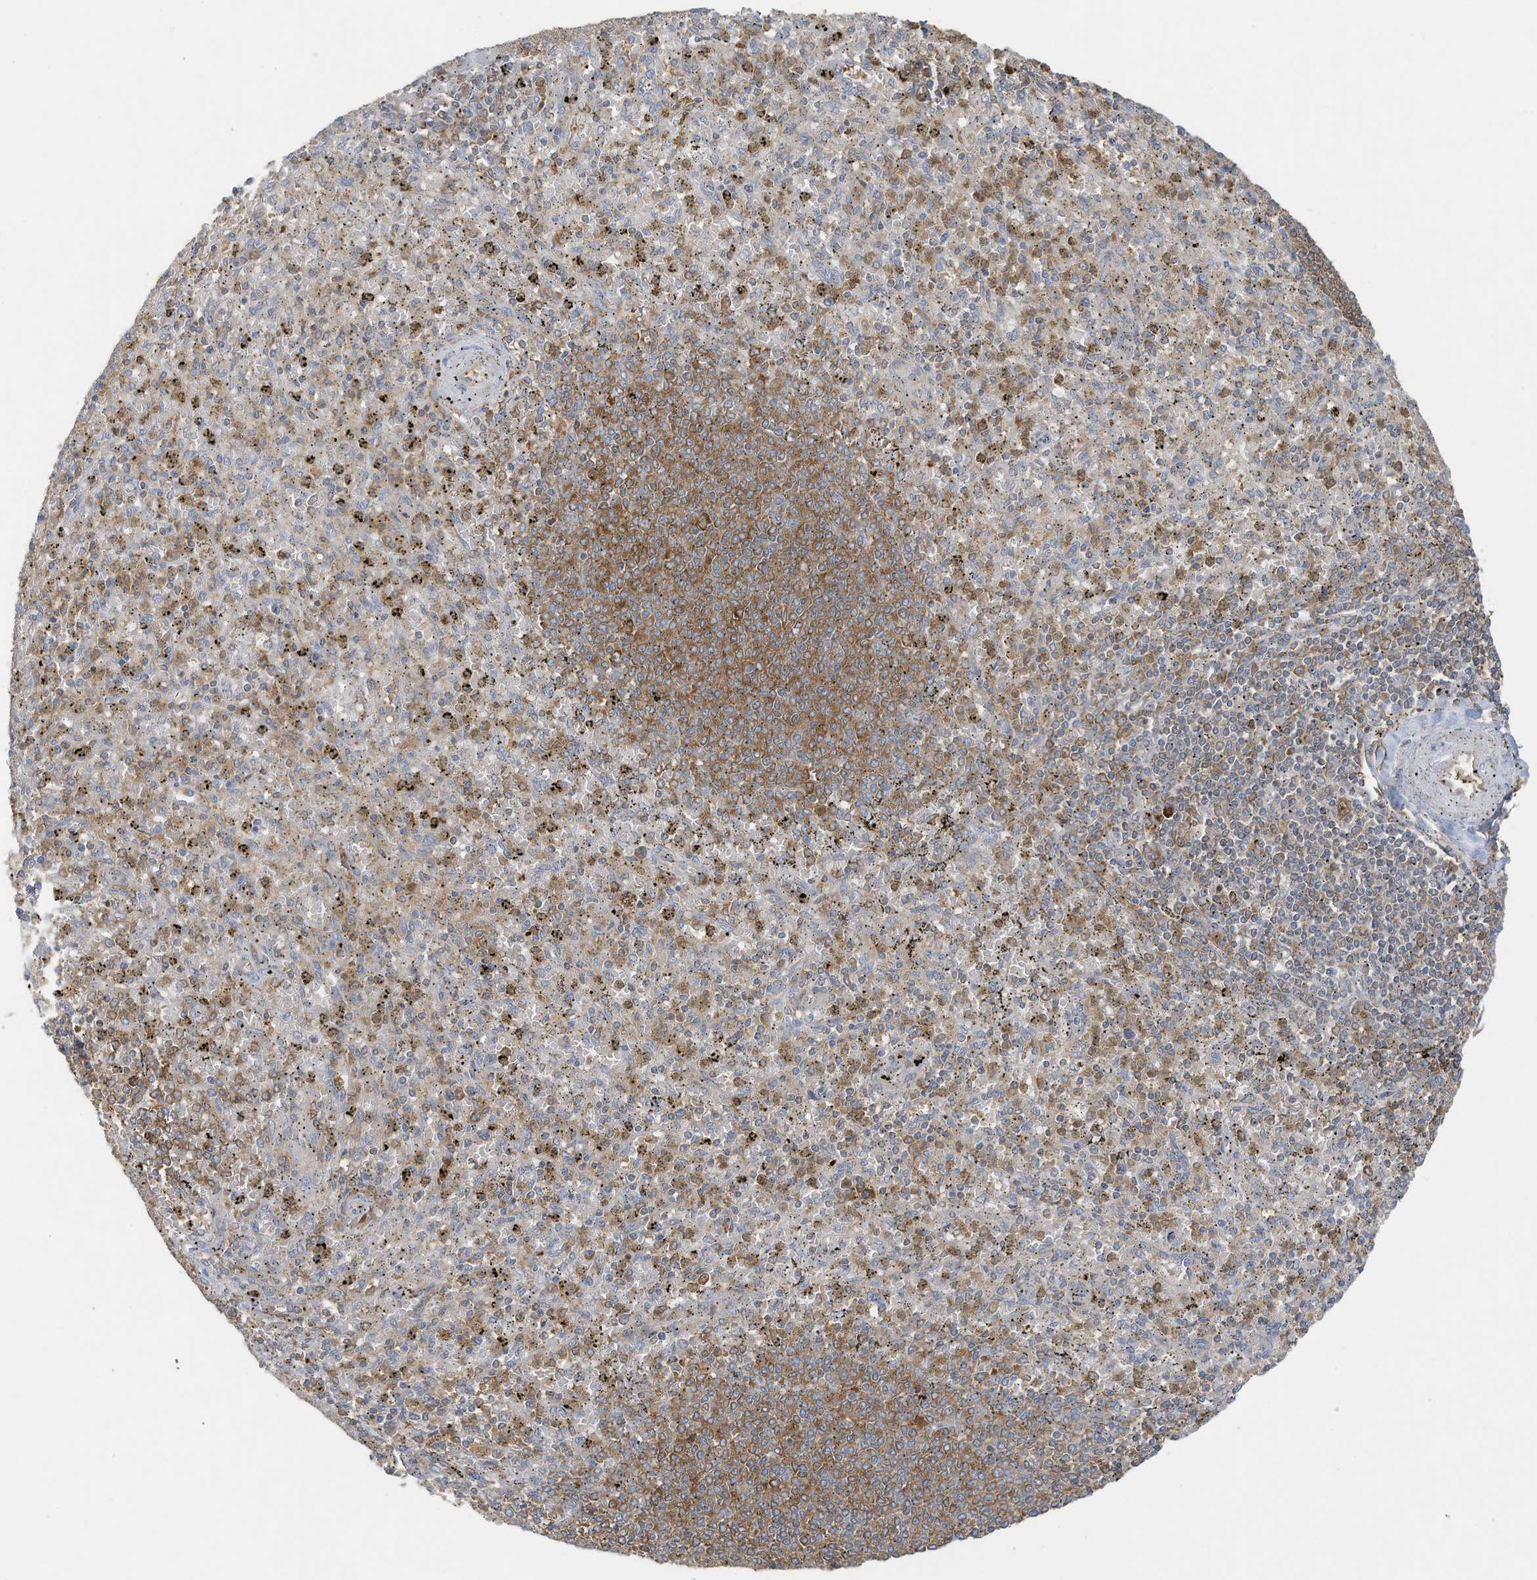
{"staining": {"intensity": "moderate", "quantity": "25%-75%", "location": "cytoplasmic/membranous"}, "tissue": "spleen", "cell_type": "Cells in red pulp", "image_type": "normal", "snomed": [{"axis": "morphology", "description": "Normal tissue, NOS"}, {"axis": "topography", "description": "Spleen"}], "caption": "Protein analysis of normal spleen exhibits moderate cytoplasmic/membranous positivity in approximately 25%-75% of cells in red pulp. (IHC, brightfield microscopy, high magnification).", "gene": "OLA1", "patient": {"sex": "male", "age": 72}}